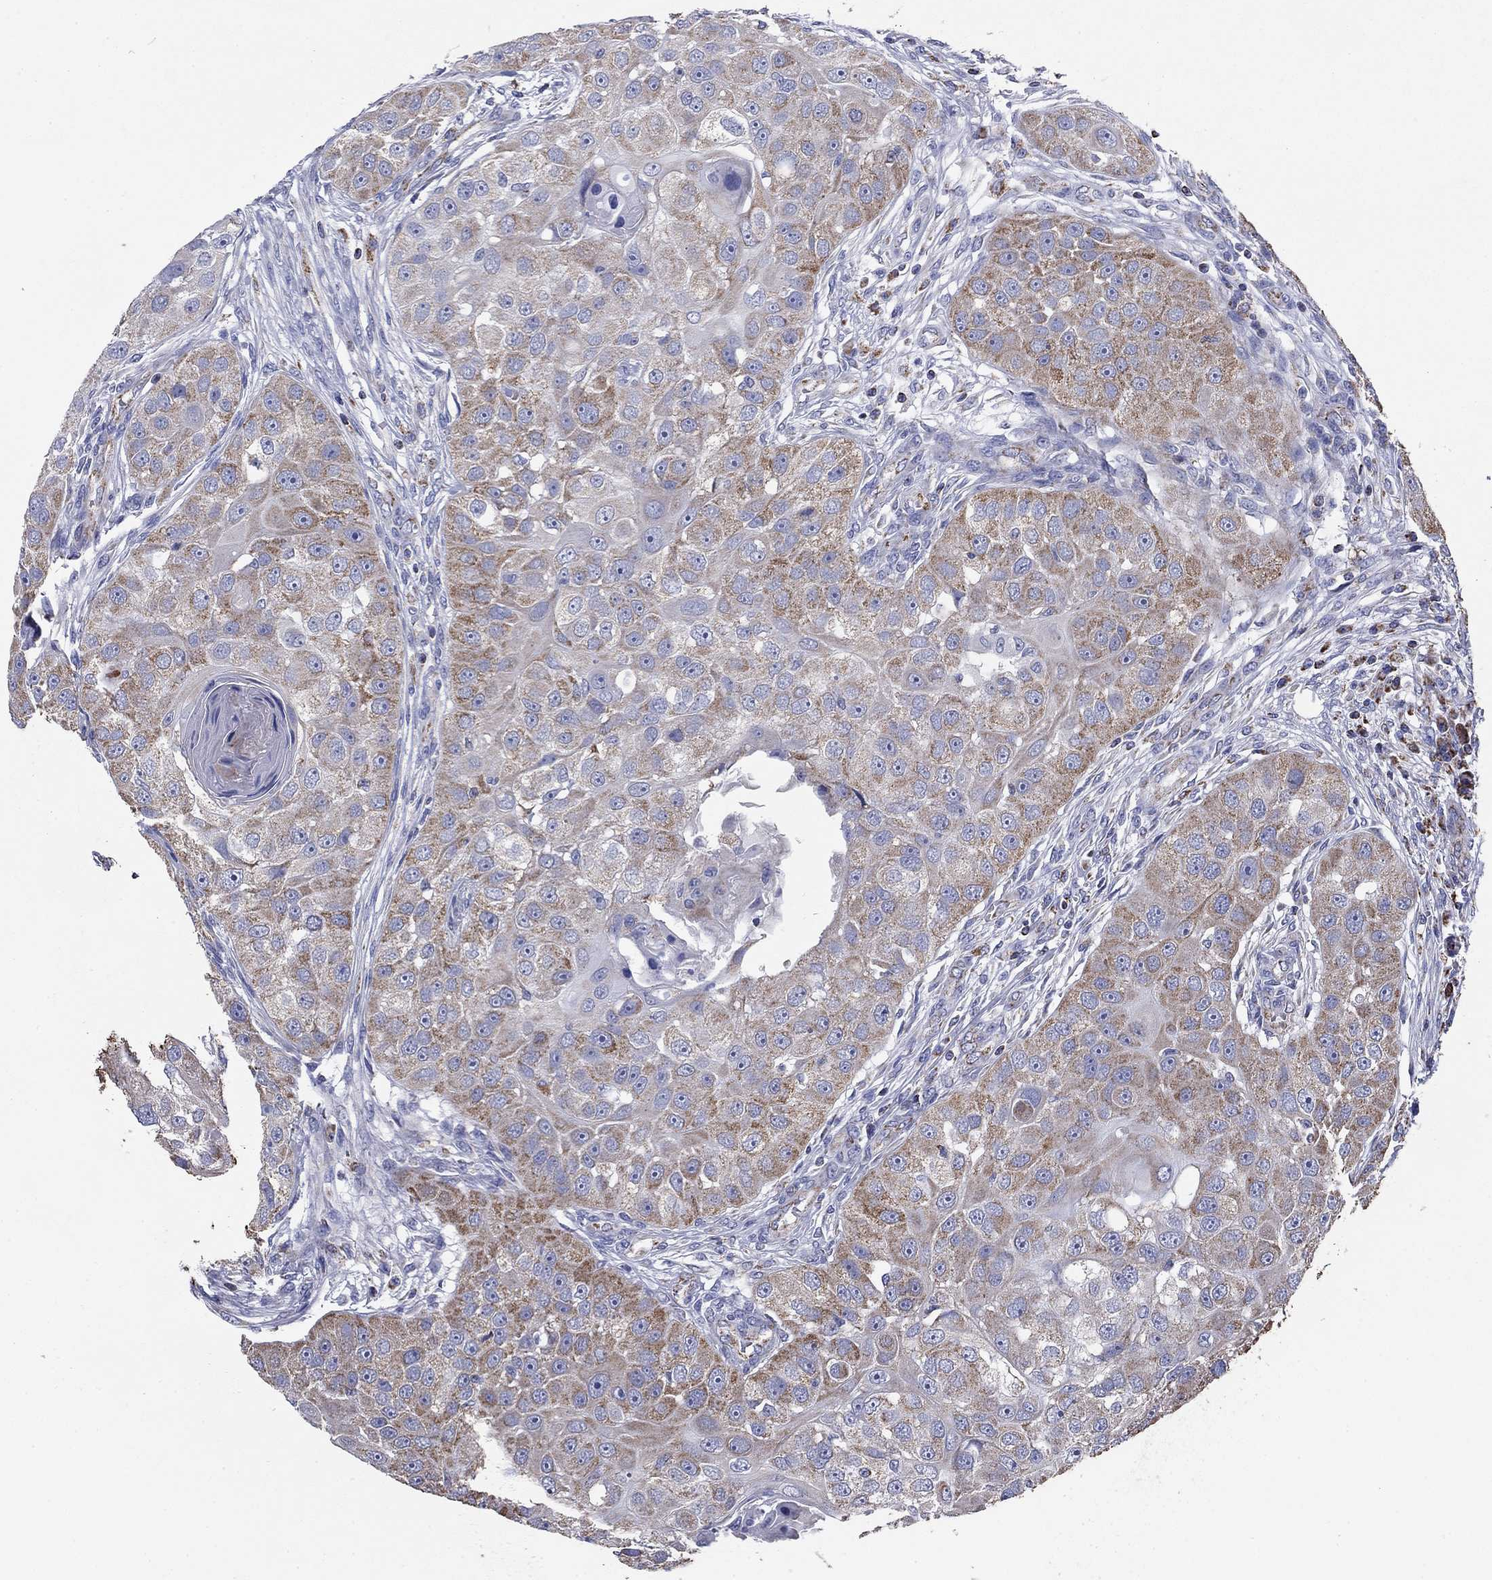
{"staining": {"intensity": "moderate", "quantity": "25%-75%", "location": "cytoplasmic/membranous"}, "tissue": "head and neck cancer", "cell_type": "Tumor cells", "image_type": "cancer", "snomed": [{"axis": "morphology", "description": "Normal tissue, NOS"}, {"axis": "morphology", "description": "Squamous cell carcinoma, NOS"}, {"axis": "topography", "description": "Skeletal muscle"}, {"axis": "topography", "description": "Head-Neck"}], "caption": "Approximately 25%-75% of tumor cells in human head and neck cancer show moderate cytoplasmic/membranous protein staining as visualized by brown immunohistochemical staining.", "gene": "NDUFA4L2", "patient": {"sex": "male", "age": 51}}